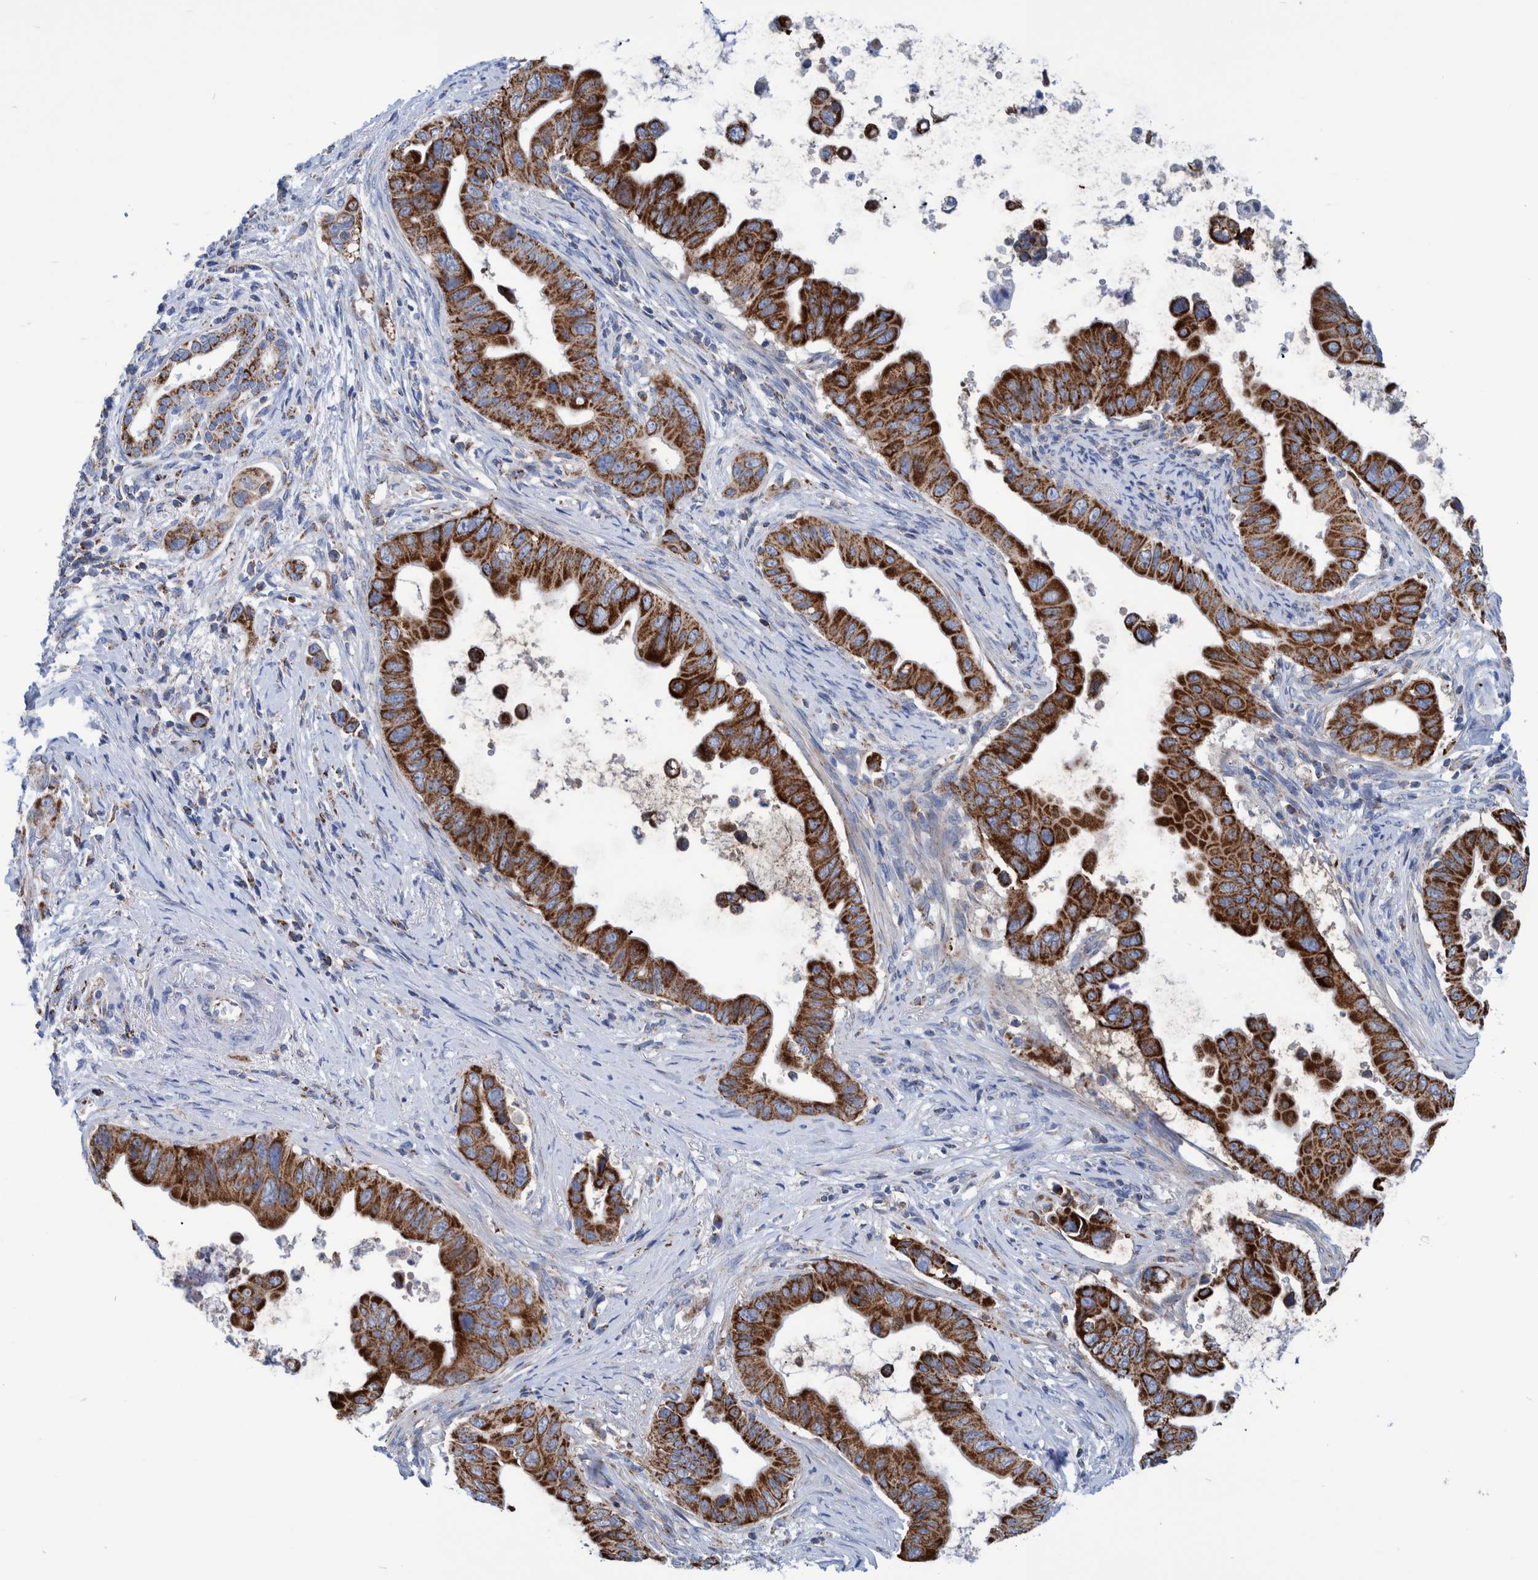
{"staining": {"intensity": "strong", "quantity": ">75%", "location": "cytoplasmic/membranous"}, "tissue": "pancreatic cancer", "cell_type": "Tumor cells", "image_type": "cancer", "snomed": [{"axis": "morphology", "description": "Adenocarcinoma, NOS"}, {"axis": "topography", "description": "Pancreas"}], "caption": "IHC staining of pancreatic adenocarcinoma, which reveals high levels of strong cytoplasmic/membranous positivity in approximately >75% of tumor cells indicating strong cytoplasmic/membranous protein positivity. The staining was performed using DAB (brown) for protein detection and nuclei were counterstained in hematoxylin (blue).", "gene": "BZW2", "patient": {"sex": "female", "age": 72}}